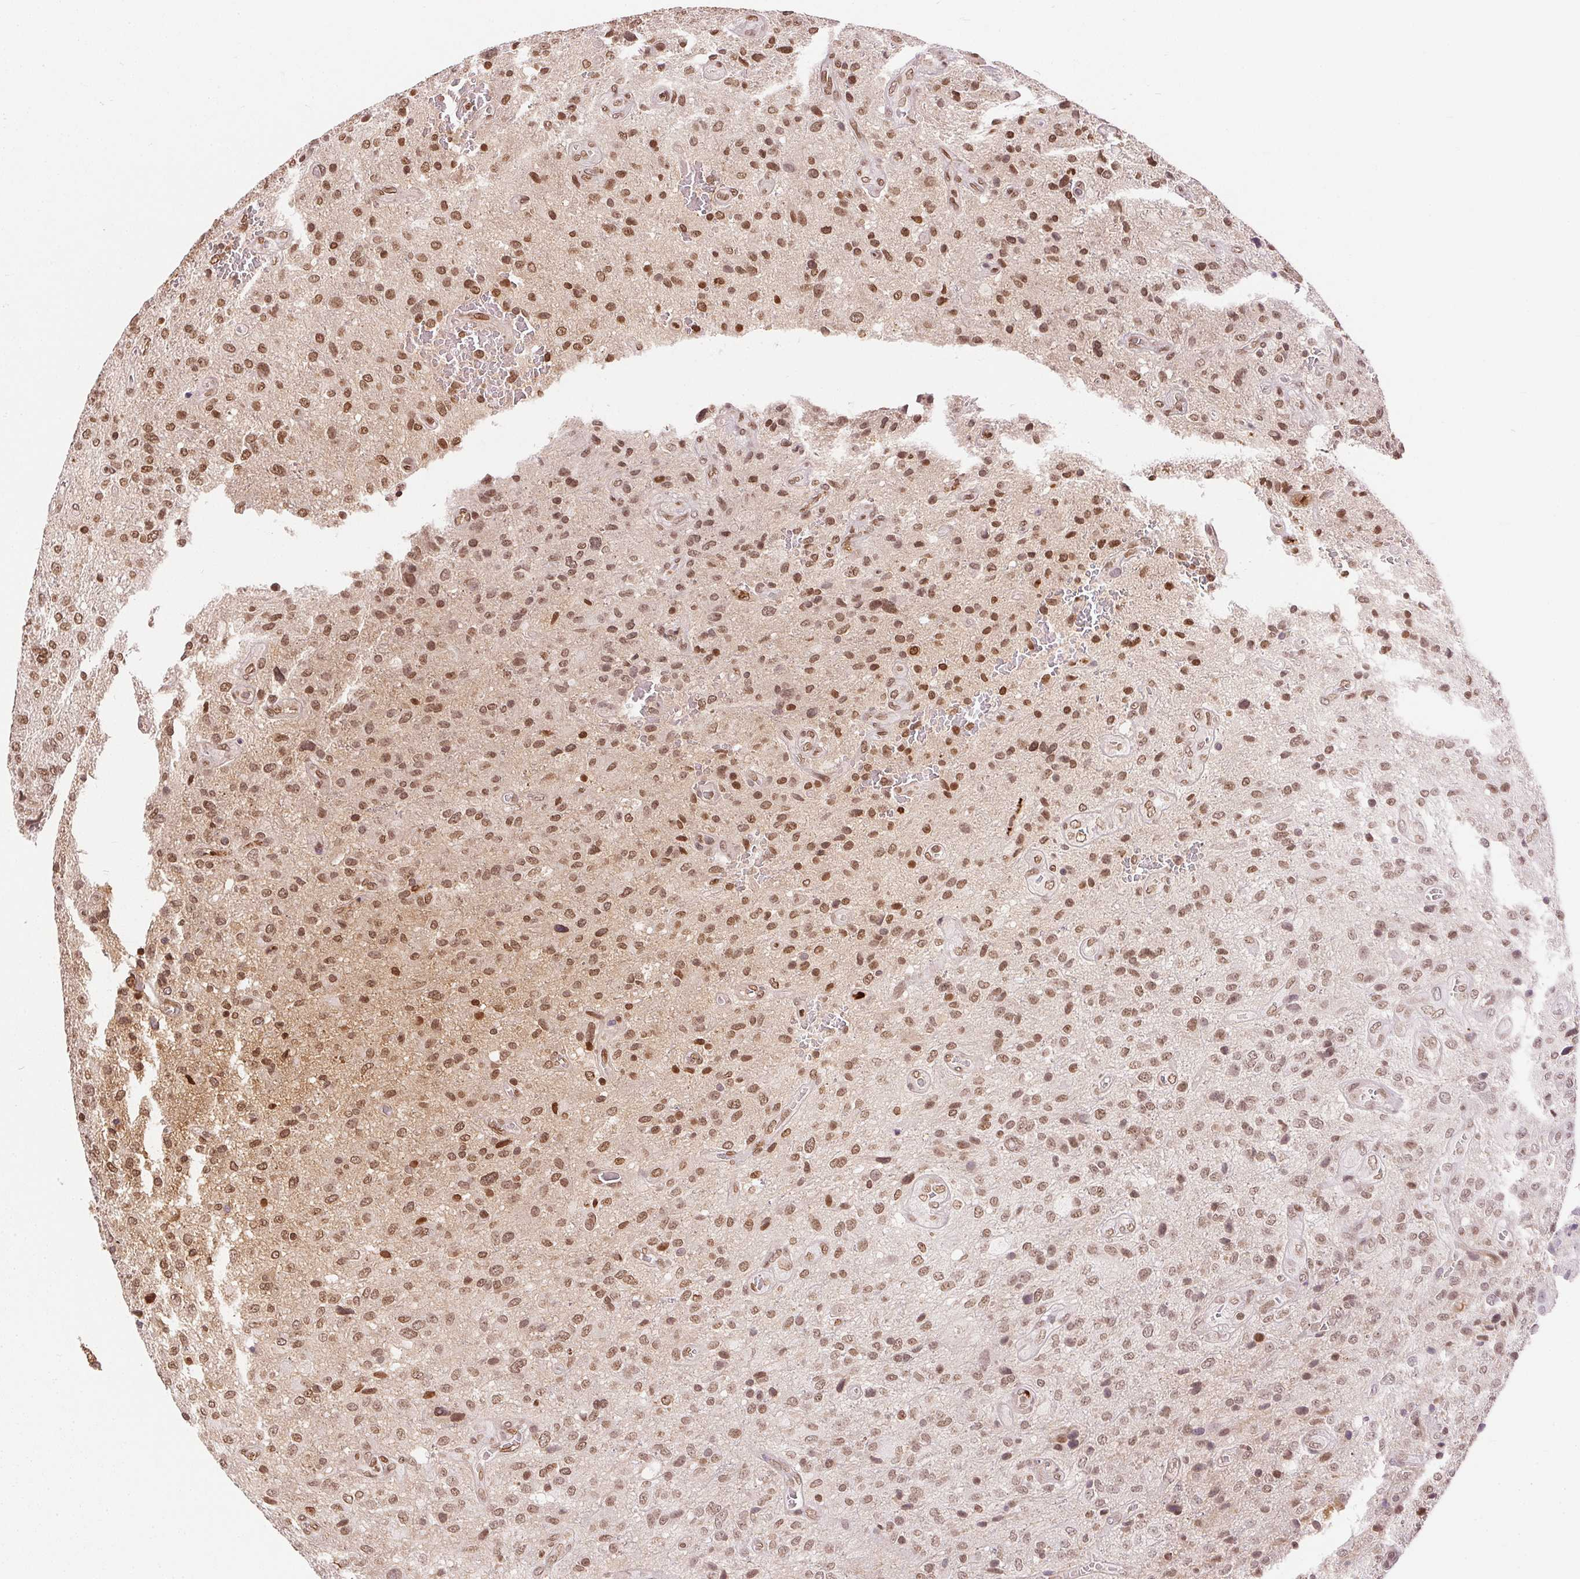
{"staining": {"intensity": "moderate", "quantity": "25%-75%", "location": "nuclear"}, "tissue": "glioma", "cell_type": "Tumor cells", "image_type": "cancer", "snomed": [{"axis": "morphology", "description": "Glioma, malignant, Low grade"}, {"axis": "topography", "description": "Brain"}], "caption": "A high-resolution histopathology image shows immunohistochemistry staining of glioma, which exhibits moderate nuclear expression in approximately 25%-75% of tumor cells.", "gene": "ORM1", "patient": {"sex": "male", "age": 66}}